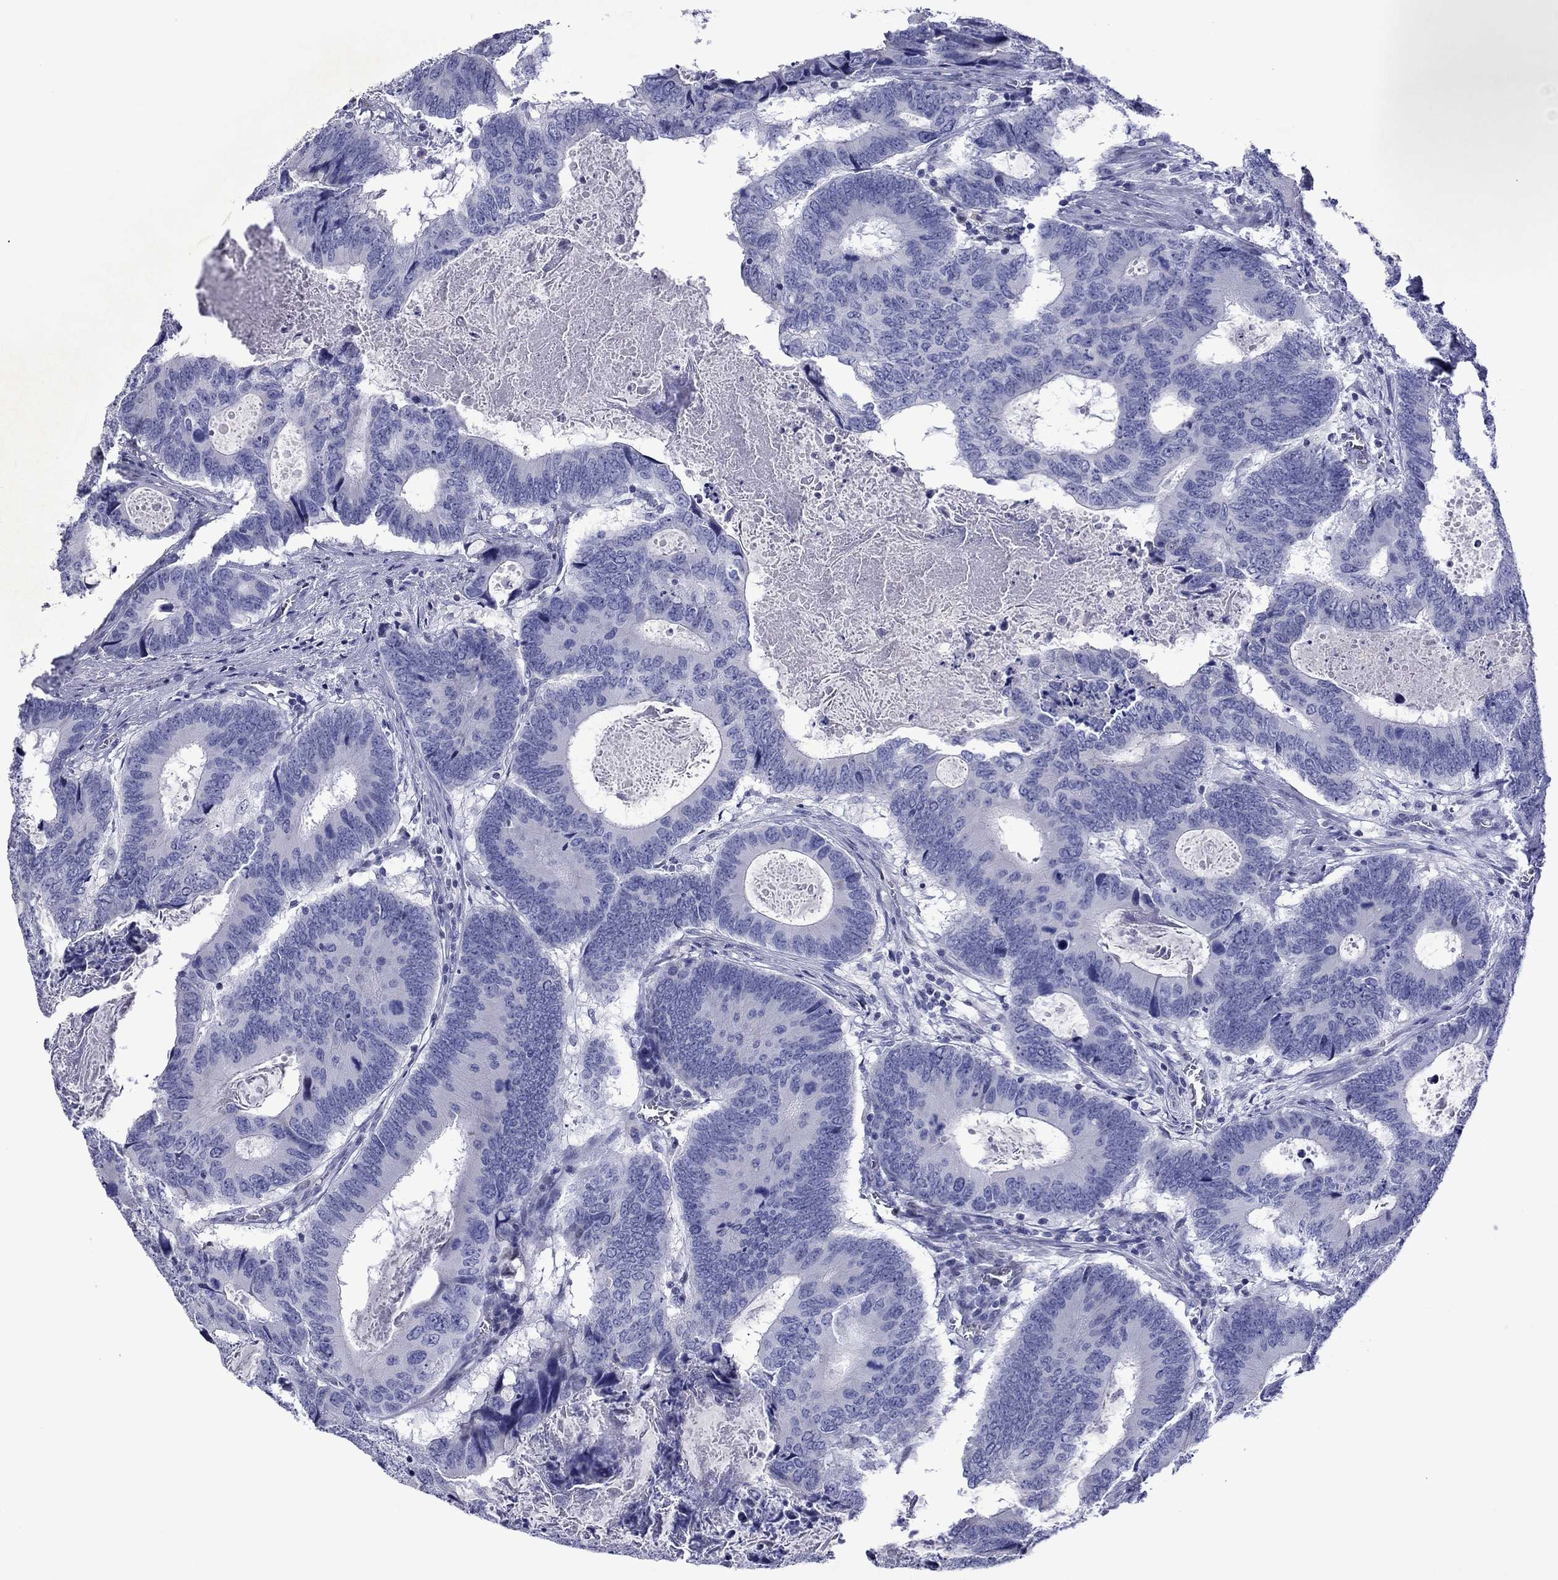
{"staining": {"intensity": "moderate", "quantity": "<25%", "location": "cytoplasmic/membranous"}, "tissue": "colorectal cancer", "cell_type": "Tumor cells", "image_type": "cancer", "snomed": [{"axis": "morphology", "description": "Adenocarcinoma, NOS"}, {"axis": "topography", "description": "Colon"}], "caption": "An IHC photomicrograph of neoplastic tissue is shown. Protein staining in brown highlights moderate cytoplasmic/membranous positivity in adenocarcinoma (colorectal) within tumor cells. Ihc stains the protein in brown and the nuclei are stained blue.", "gene": "PIWIL1", "patient": {"sex": "female", "age": 82}}